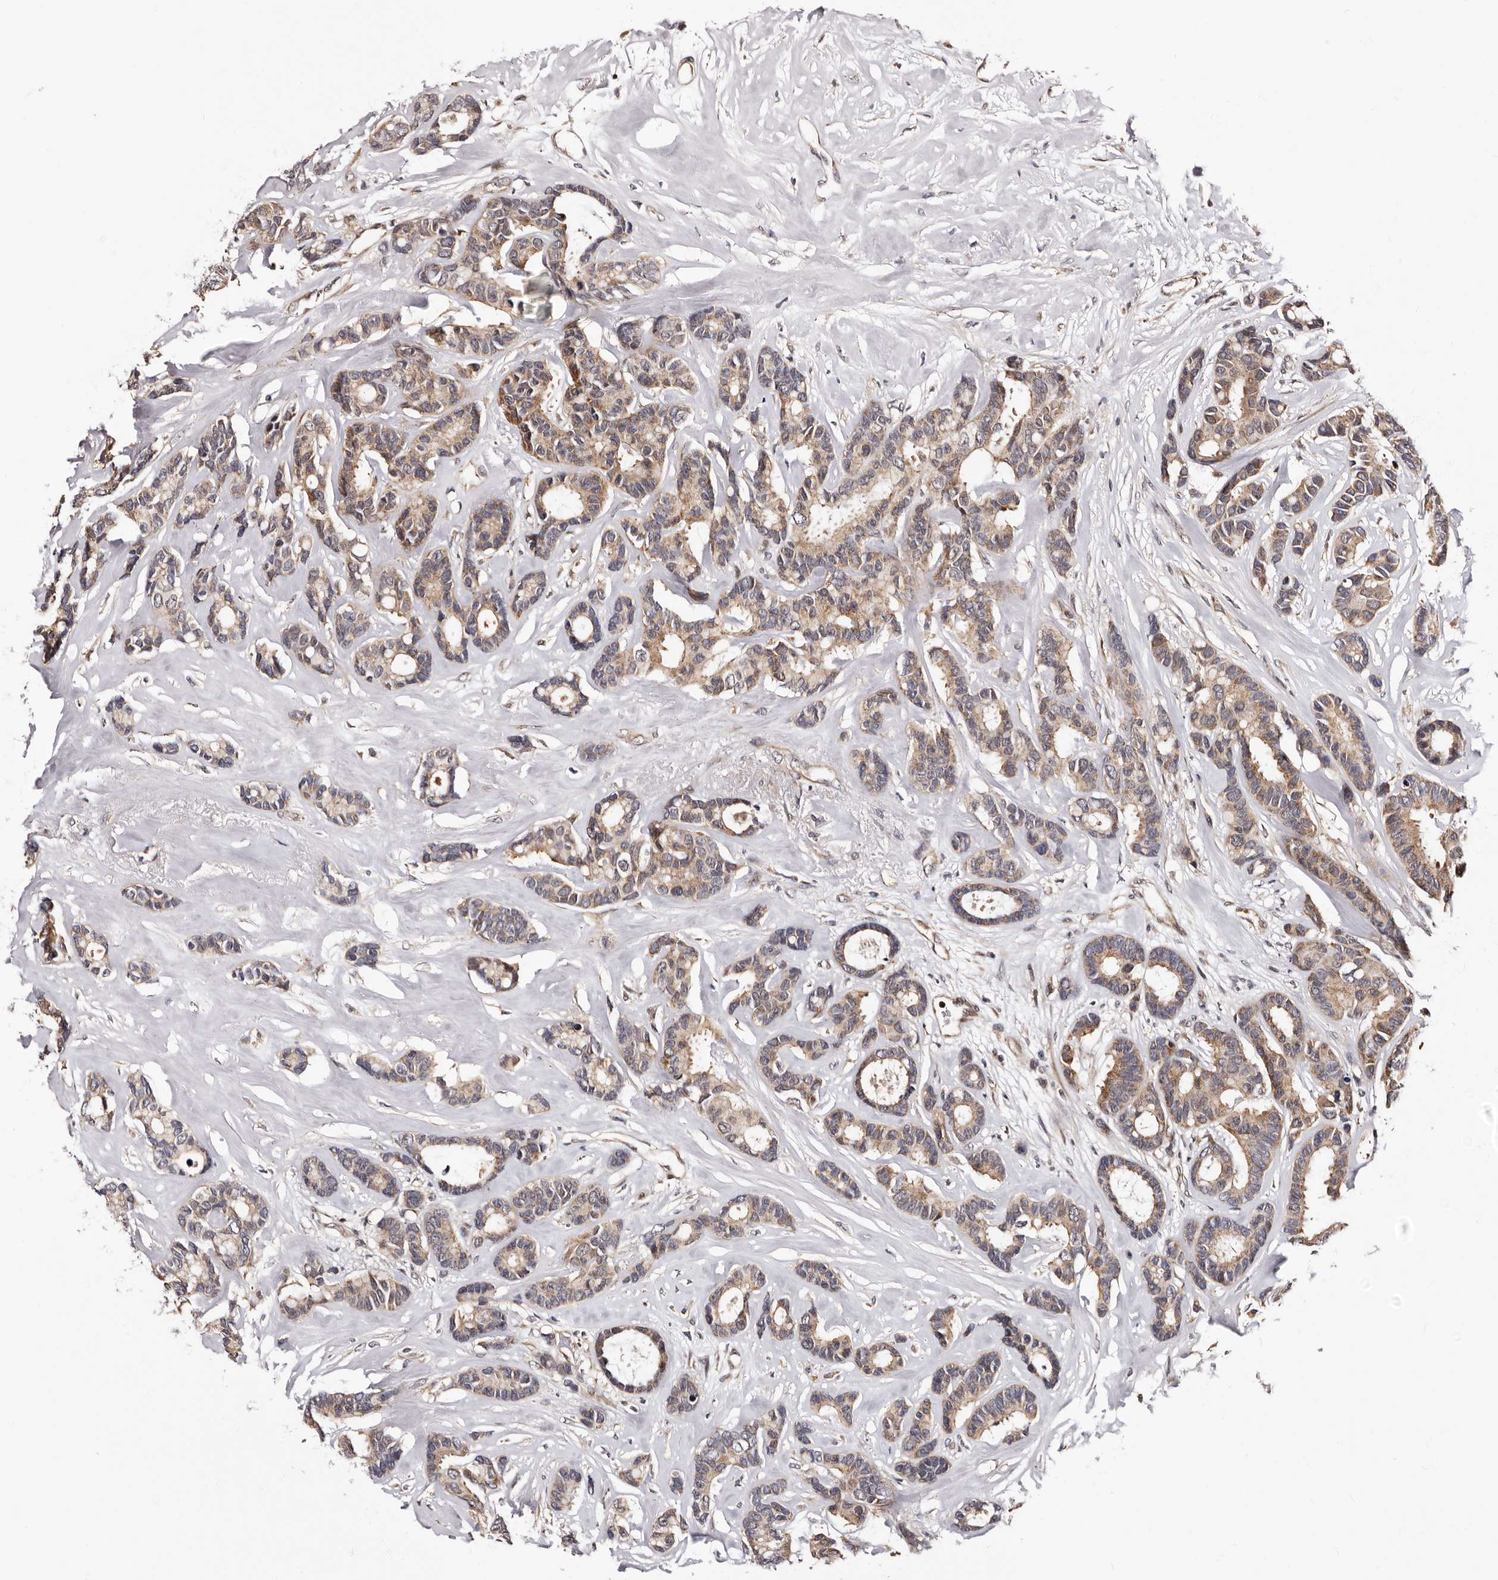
{"staining": {"intensity": "weak", "quantity": ">75%", "location": "cytoplasmic/membranous"}, "tissue": "breast cancer", "cell_type": "Tumor cells", "image_type": "cancer", "snomed": [{"axis": "morphology", "description": "Duct carcinoma"}, {"axis": "topography", "description": "Breast"}], "caption": "About >75% of tumor cells in breast invasive ductal carcinoma reveal weak cytoplasmic/membranous protein positivity as visualized by brown immunohistochemical staining.", "gene": "GLRX3", "patient": {"sex": "female", "age": 87}}